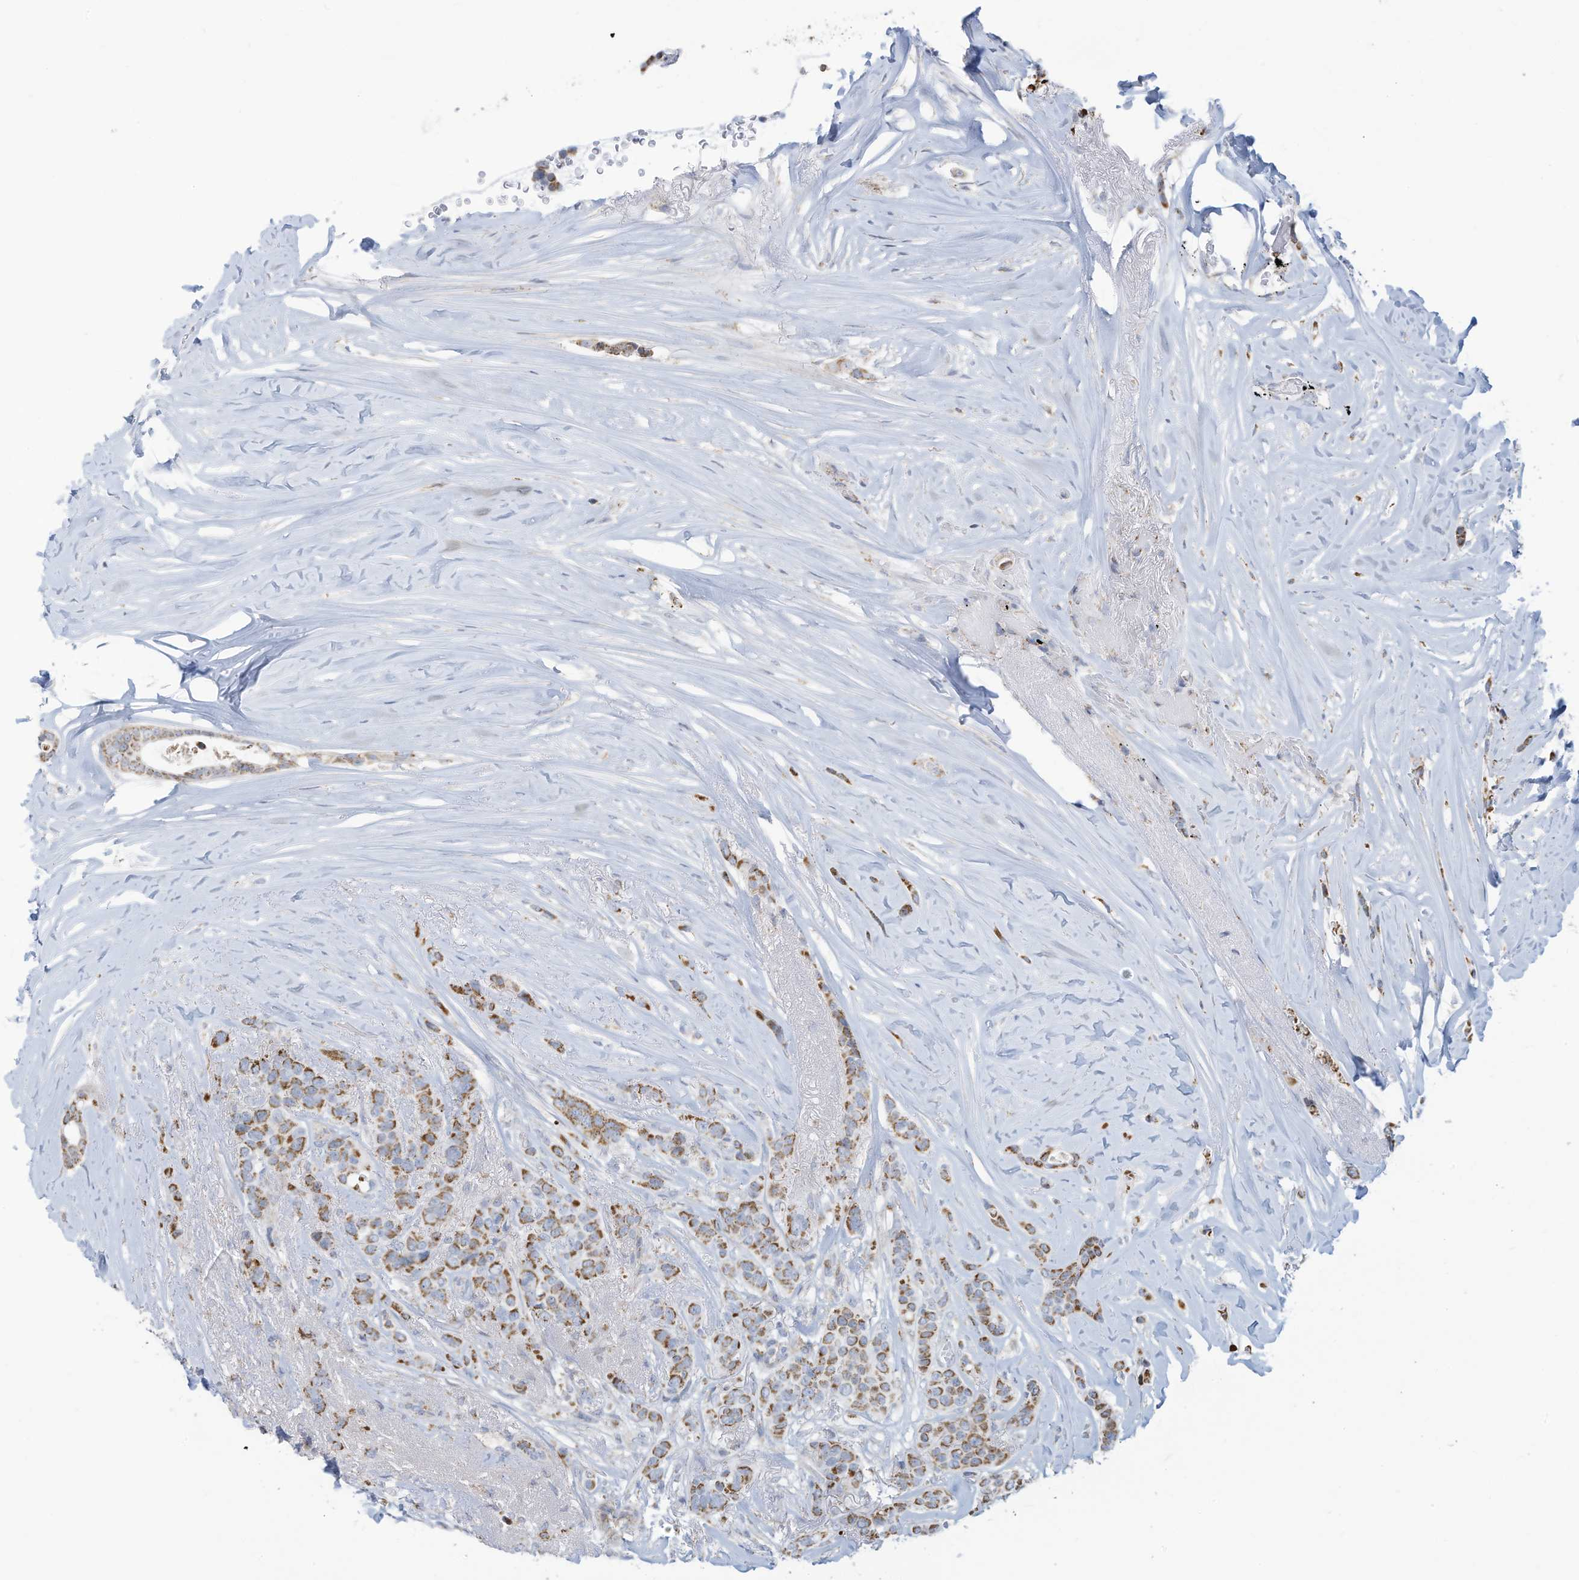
{"staining": {"intensity": "moderate", "quantity": ">75%", "location": "cytoplasmic/membranous"}, "tissue": "breast cancer", "cell_type": "Tumor cells", "image_type": "cancer", "snomed": [{"axis": "morphology", "description": "Lobular carcinoma"}, {"axis": "topography", "description": "Breast"}], "caption": "Immunohistochemistry (IHC) of breast cancer reveals medium levels of moderate cytoplasmic/membranous staining in about >75% of tumor cells.", "gene": "NLN", "patient": {"sex": "female", "age": 51}}